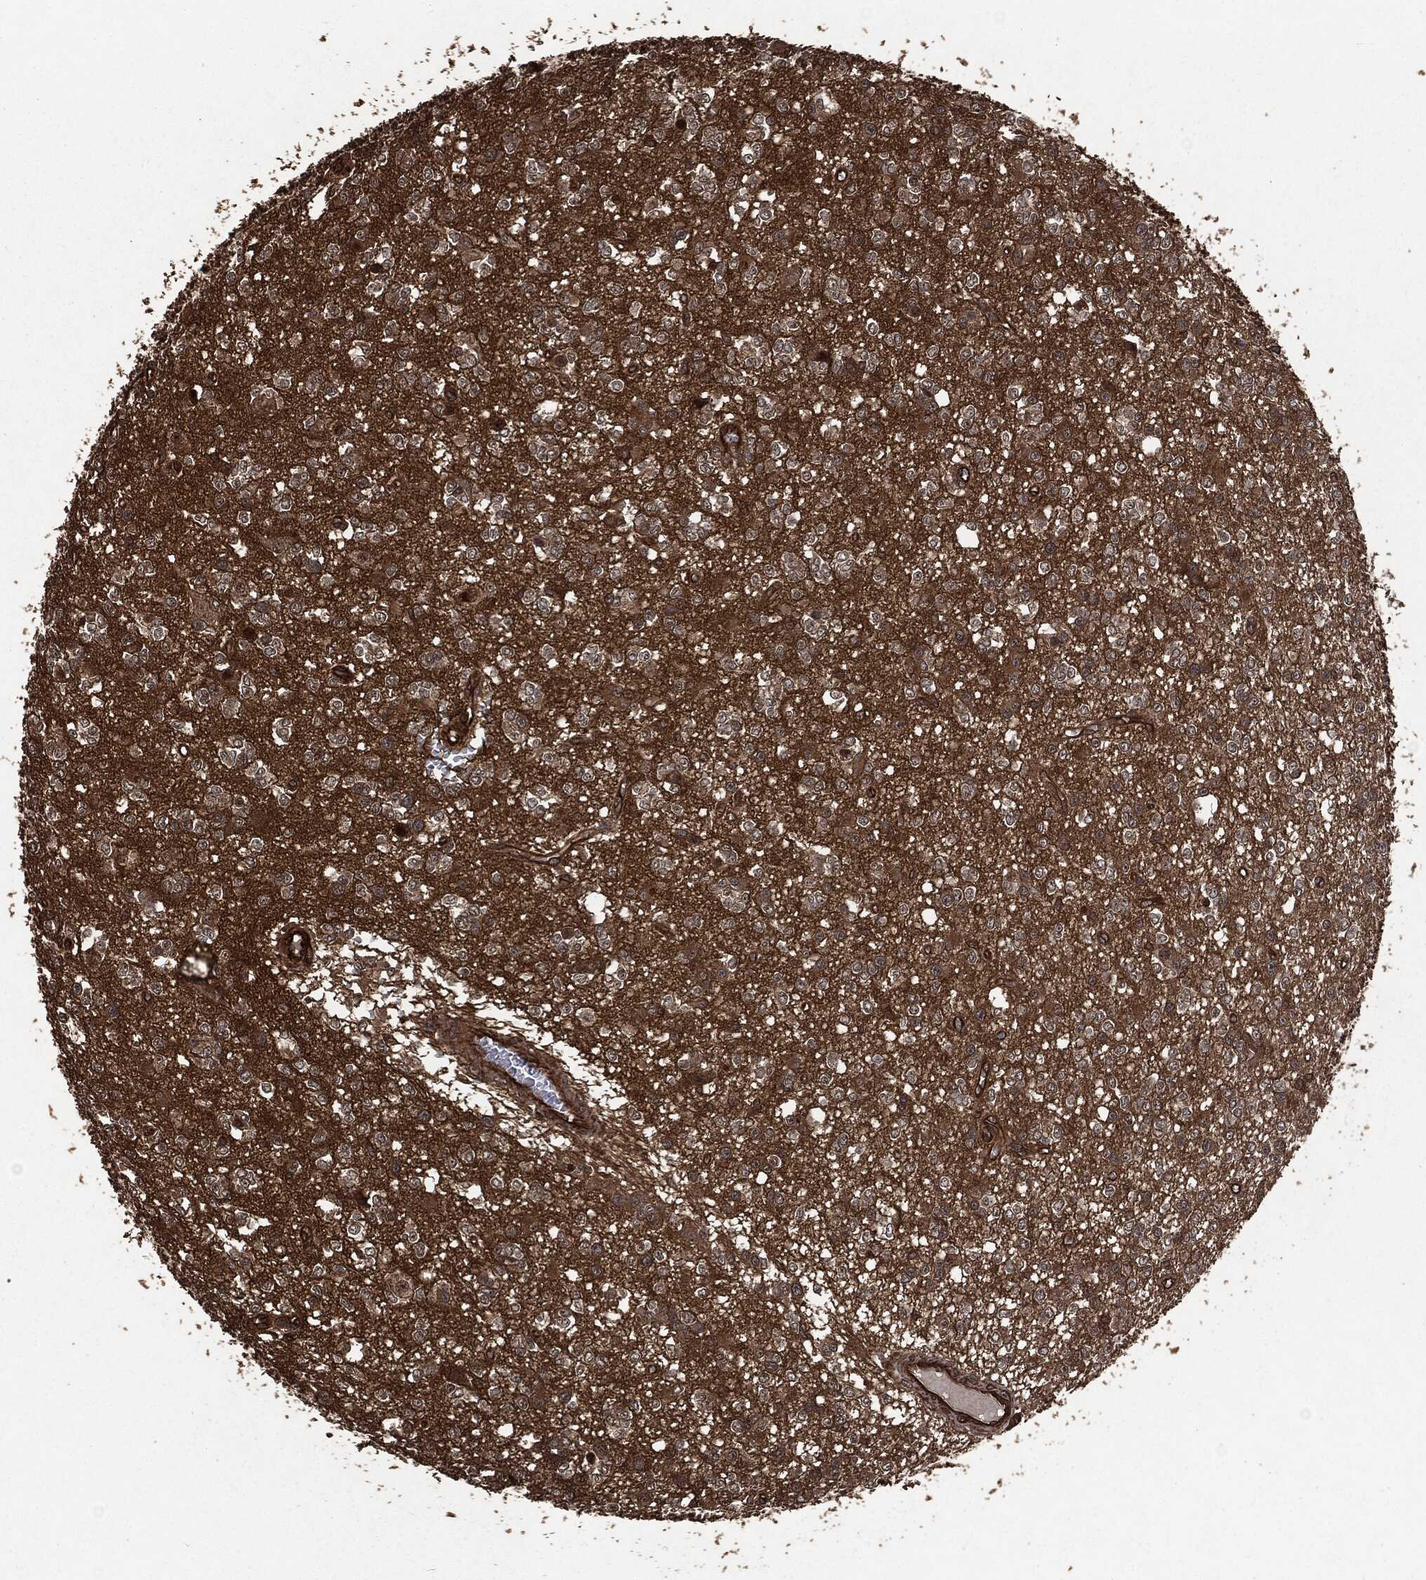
{"staining": {"intensity": "weak", "quantity": "<25%", "location": "cytoplasmic/membranous"}, "tissue": "glioma", "cell_type": "Tumor cells", "image_type": "cancer", "snomed": [{"axis": "morphology", "description": "Glioma, malignant, Low grade"}, {"axis": "topography", "description": "Brain"}], "caption": "IHC image of neoplastic tissue: malignant low-grade glioma stained with DAB (3,3'-diaminobenzidine) shows no significant protein positivity in tumor cells. Brightfield microscopy of immunohistochemistry stained with DAB (3,3'-diaminobenzidine) (brown) and hematoxylin (blue), captured at high magnification.", "gene": "HRAS", "patient": {"sex": "female", "age": 45}}